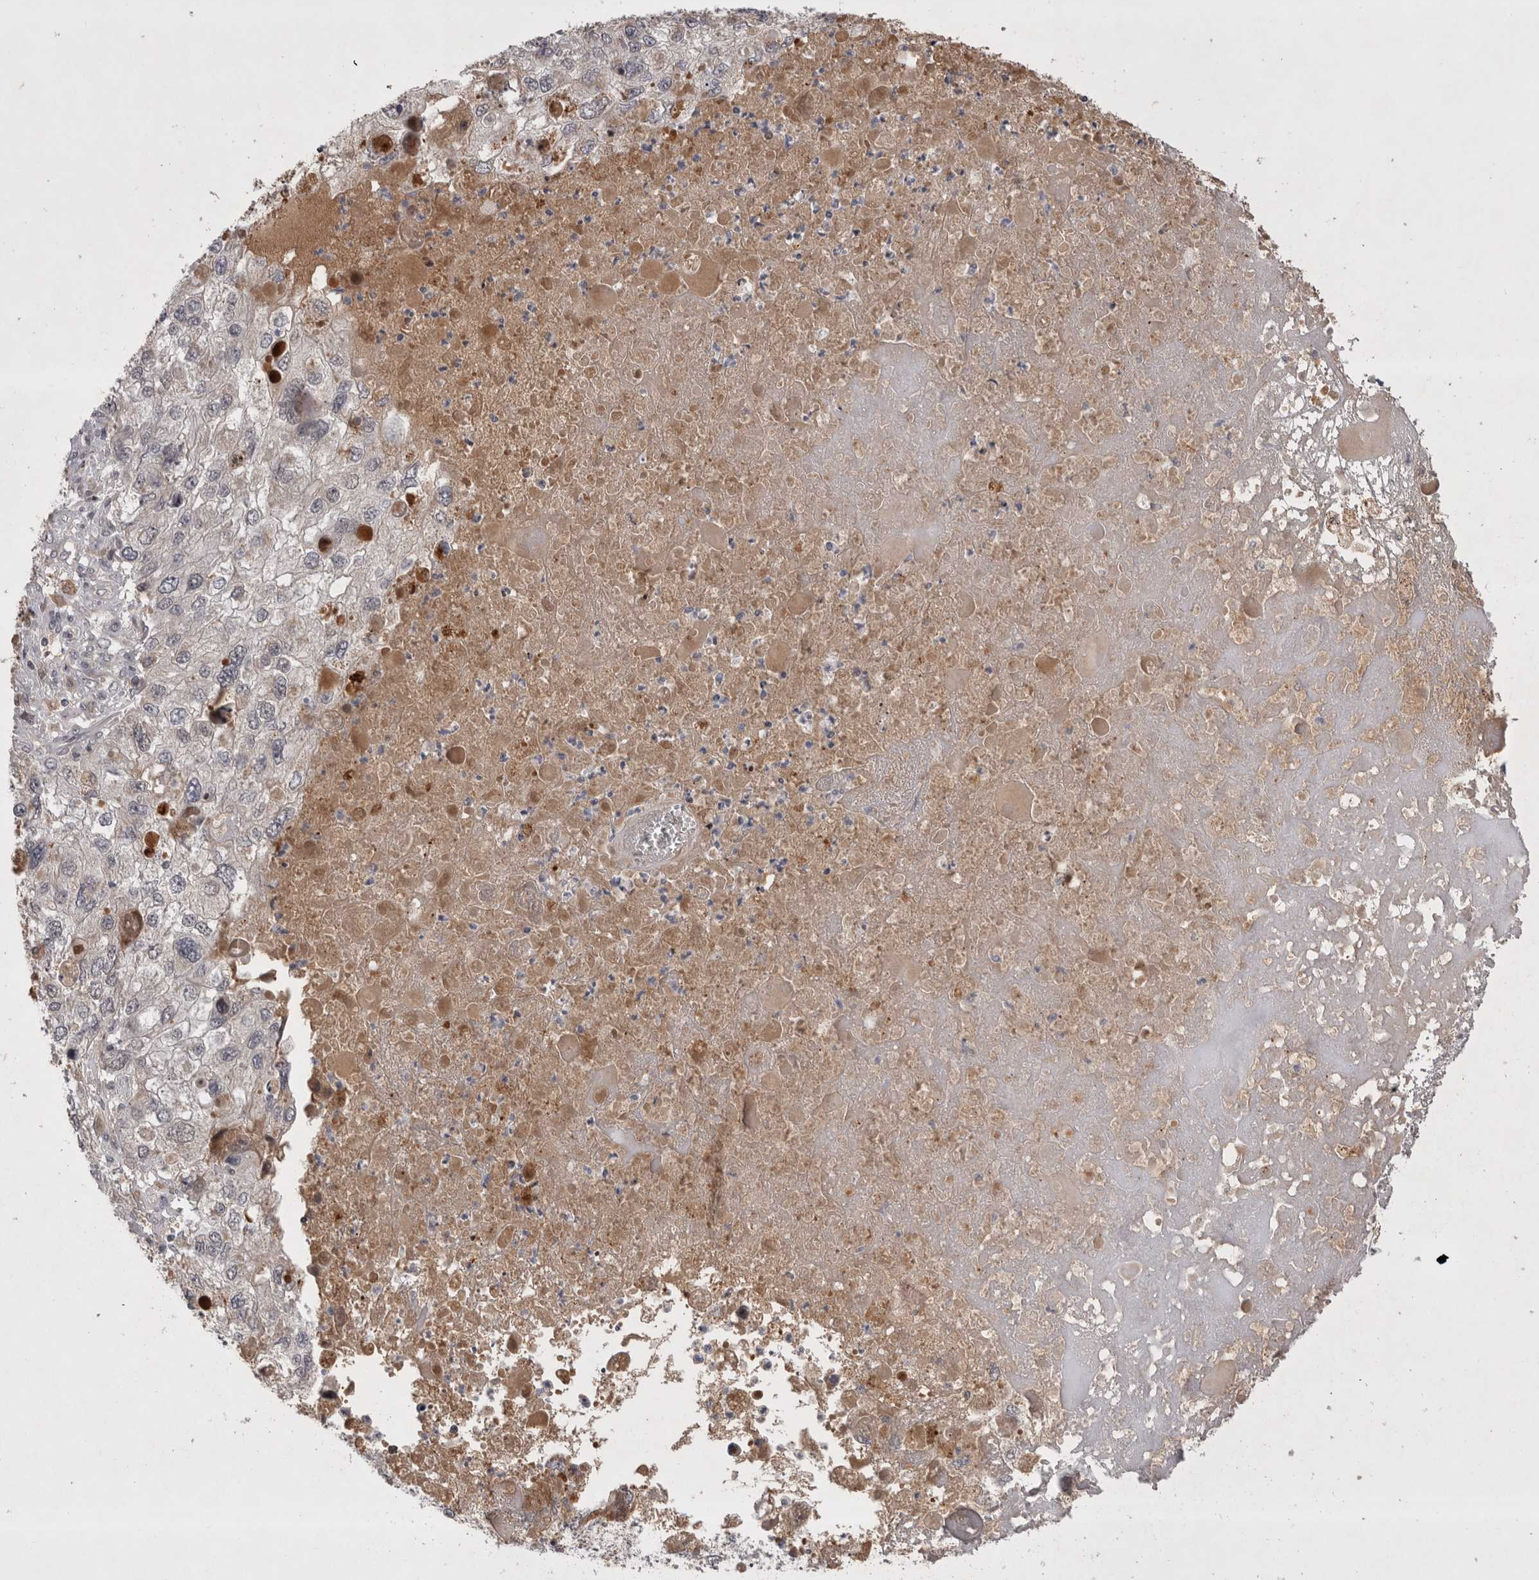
{"staining": {"intensity": "weak", "quantity": "<25%", "location": "cytoplasmic/membranous"}, "tissue": "endometrial cancer", "cell_type": "Tumor cells", "image_type": "cancer", "snomed": [{"axis": "morphology", "description": "Adenocarcinoma, NOS"}, {"axis": "topography", "description": "Endometrium"}], "caption": "Immunohistochemistry (IHC) micrograph of adenocarcinoma (endometrial) stained for a protein (brown), which displays no positivity in tumor cells.", "gene": "PLEKHM1", "patient": {"sex": "female", "age": 49}}